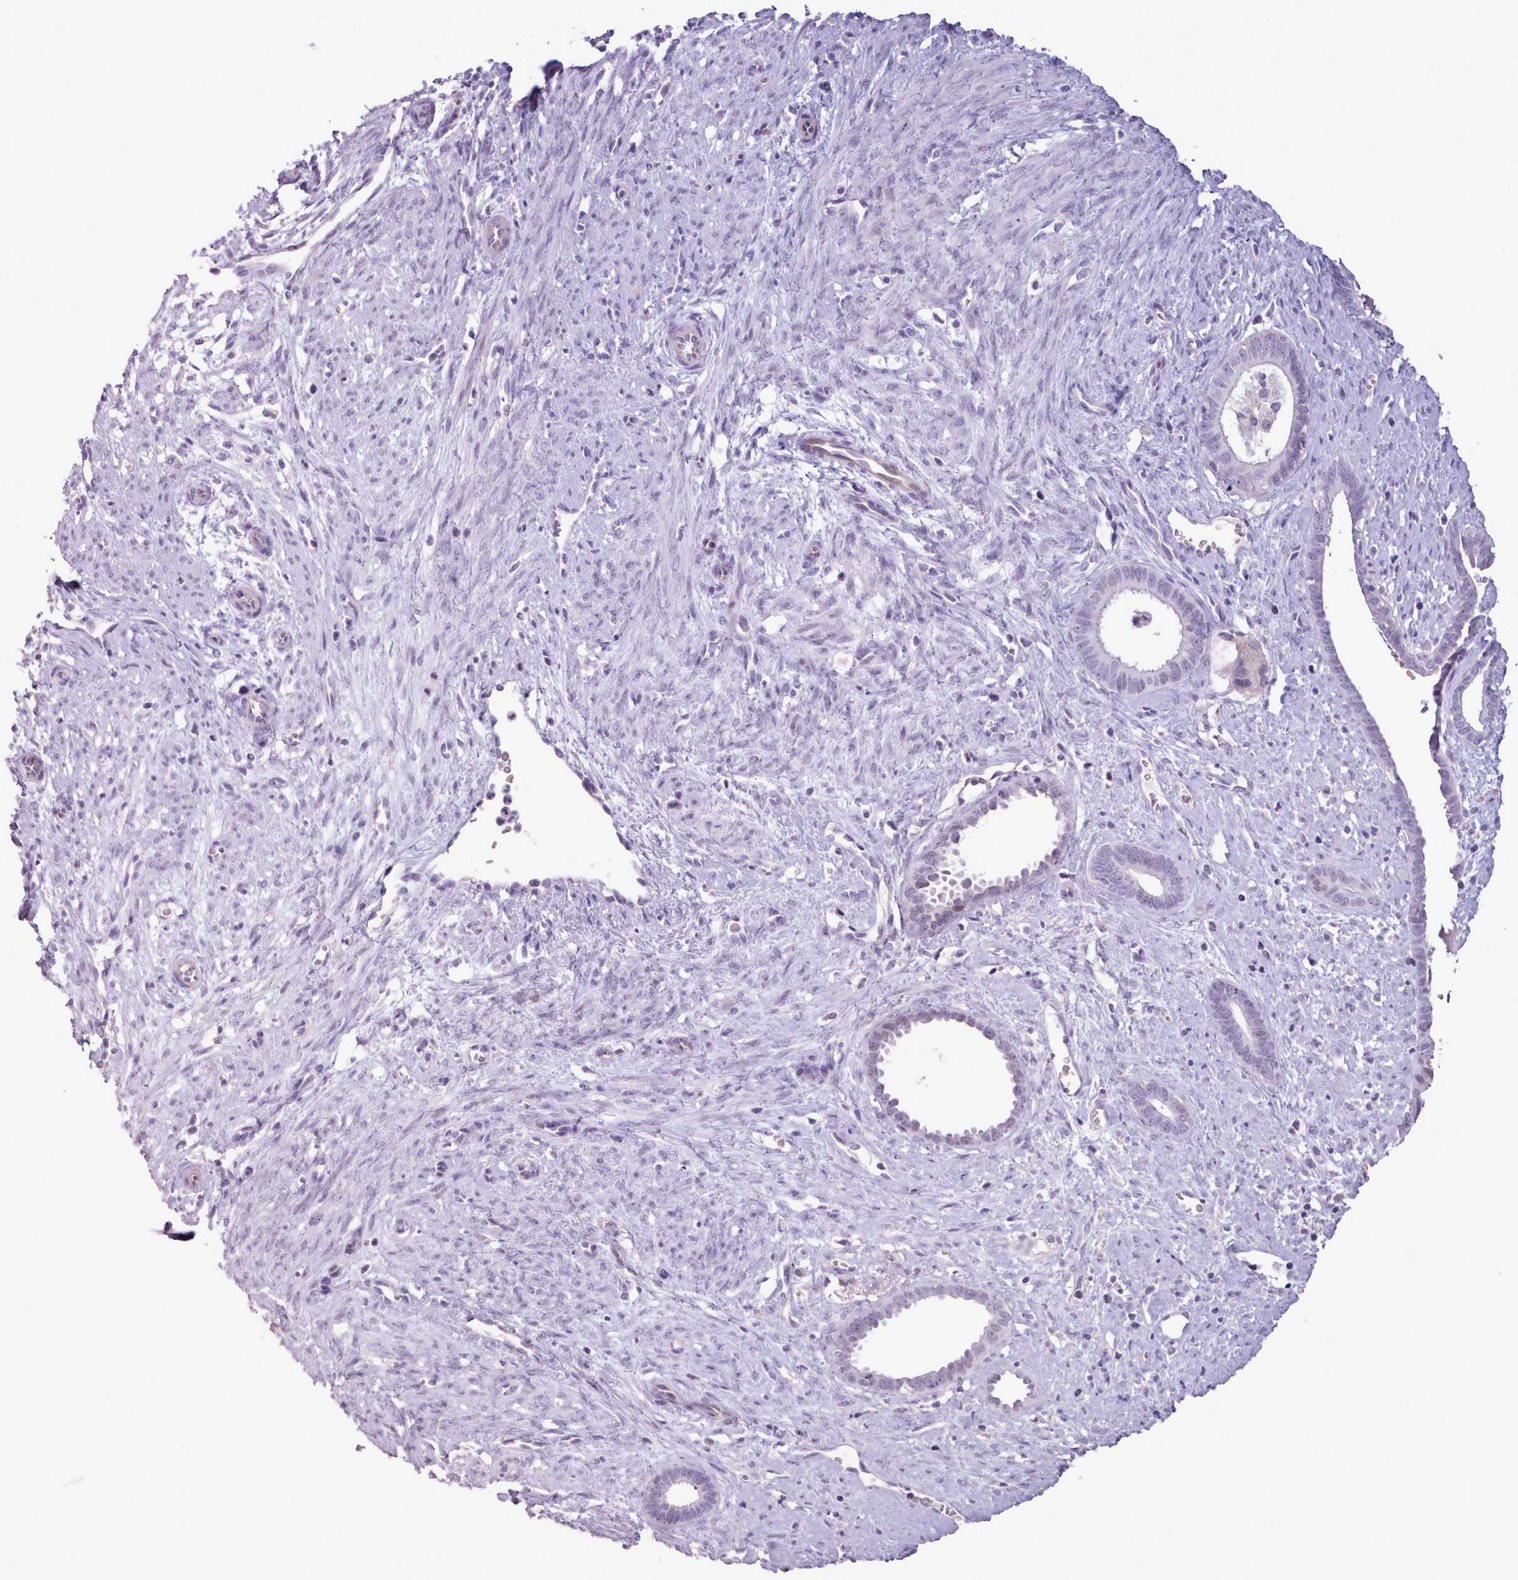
{"staining": {"intensity": "negative", "quantity": "none", "location": "none"}, "tissue": "endometrium", "cell_type": "Cells in endometrial stroma", "image_type": "normal", "snomed": [{"axis": "morphology", "description": "Normal tissue, NOS"}, {"axis": "topography", "description": "Endometrium"}], "caption": "Cells in endometrial stroma are negative for brown protein staining in unremarkable endometrium. (DAB IHC, high magnification).", "gene": "BDKRB2", "patient": {"sex": "female", "age": 61}}